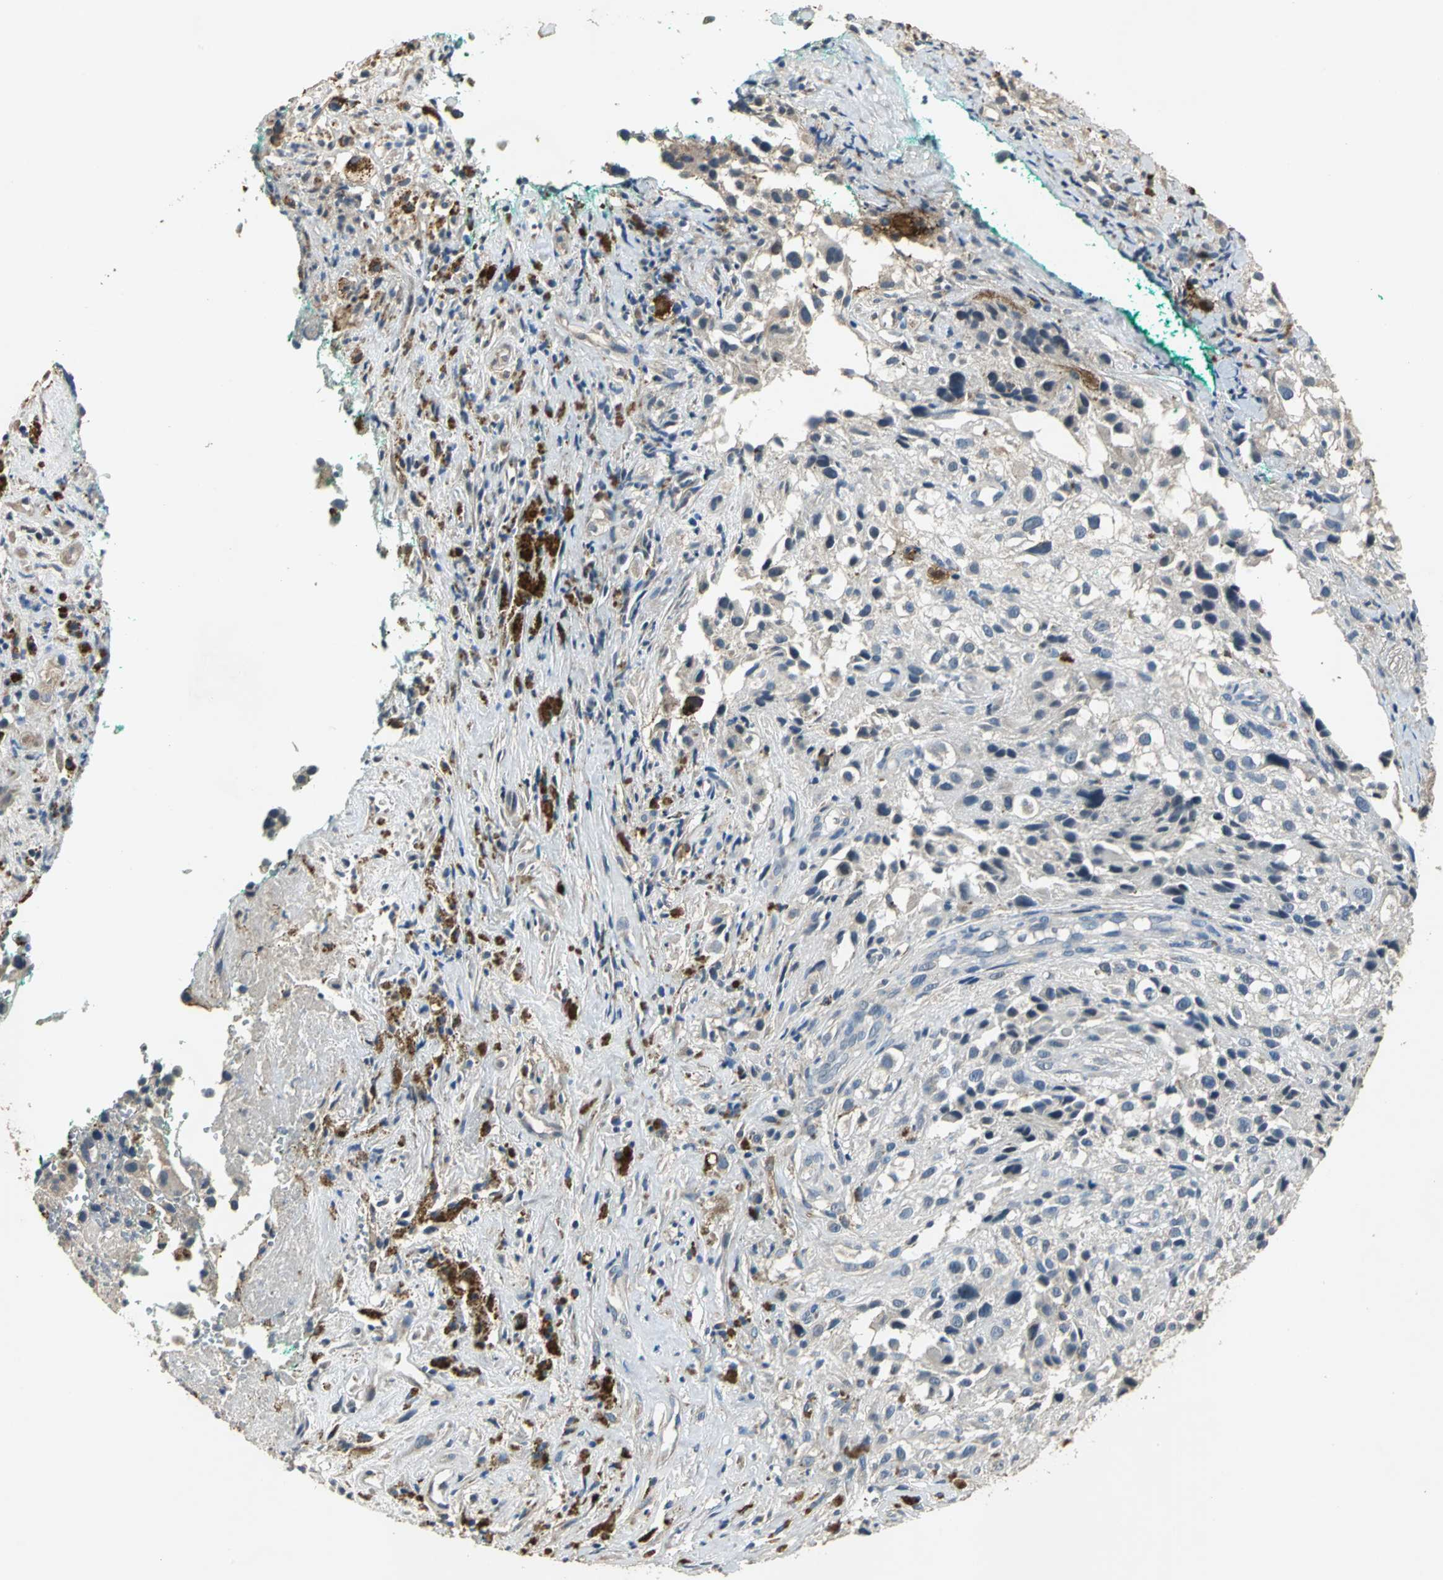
{"staining": {"intensity": "negative", "quantity": "none", "location": "none"}, "tissue": "melanoma", "cell_type": "Tumor cells", "image_type": "cancer", "snomed": [{"axis": "morphology", "description": "Necrosis, NOS"}, {"axis": "morphology", "description": "Malignant melanoma, NOS"}, {"axis": "topography", "description": "Skin"}], "caption": "Immunohistochemistry (IHC) image of melanoma stained for a protein (brown), which demonstrates no positivity in tumor cells.", "gene": "OCLN", "patient": {"sex": "female", "age": 87}}